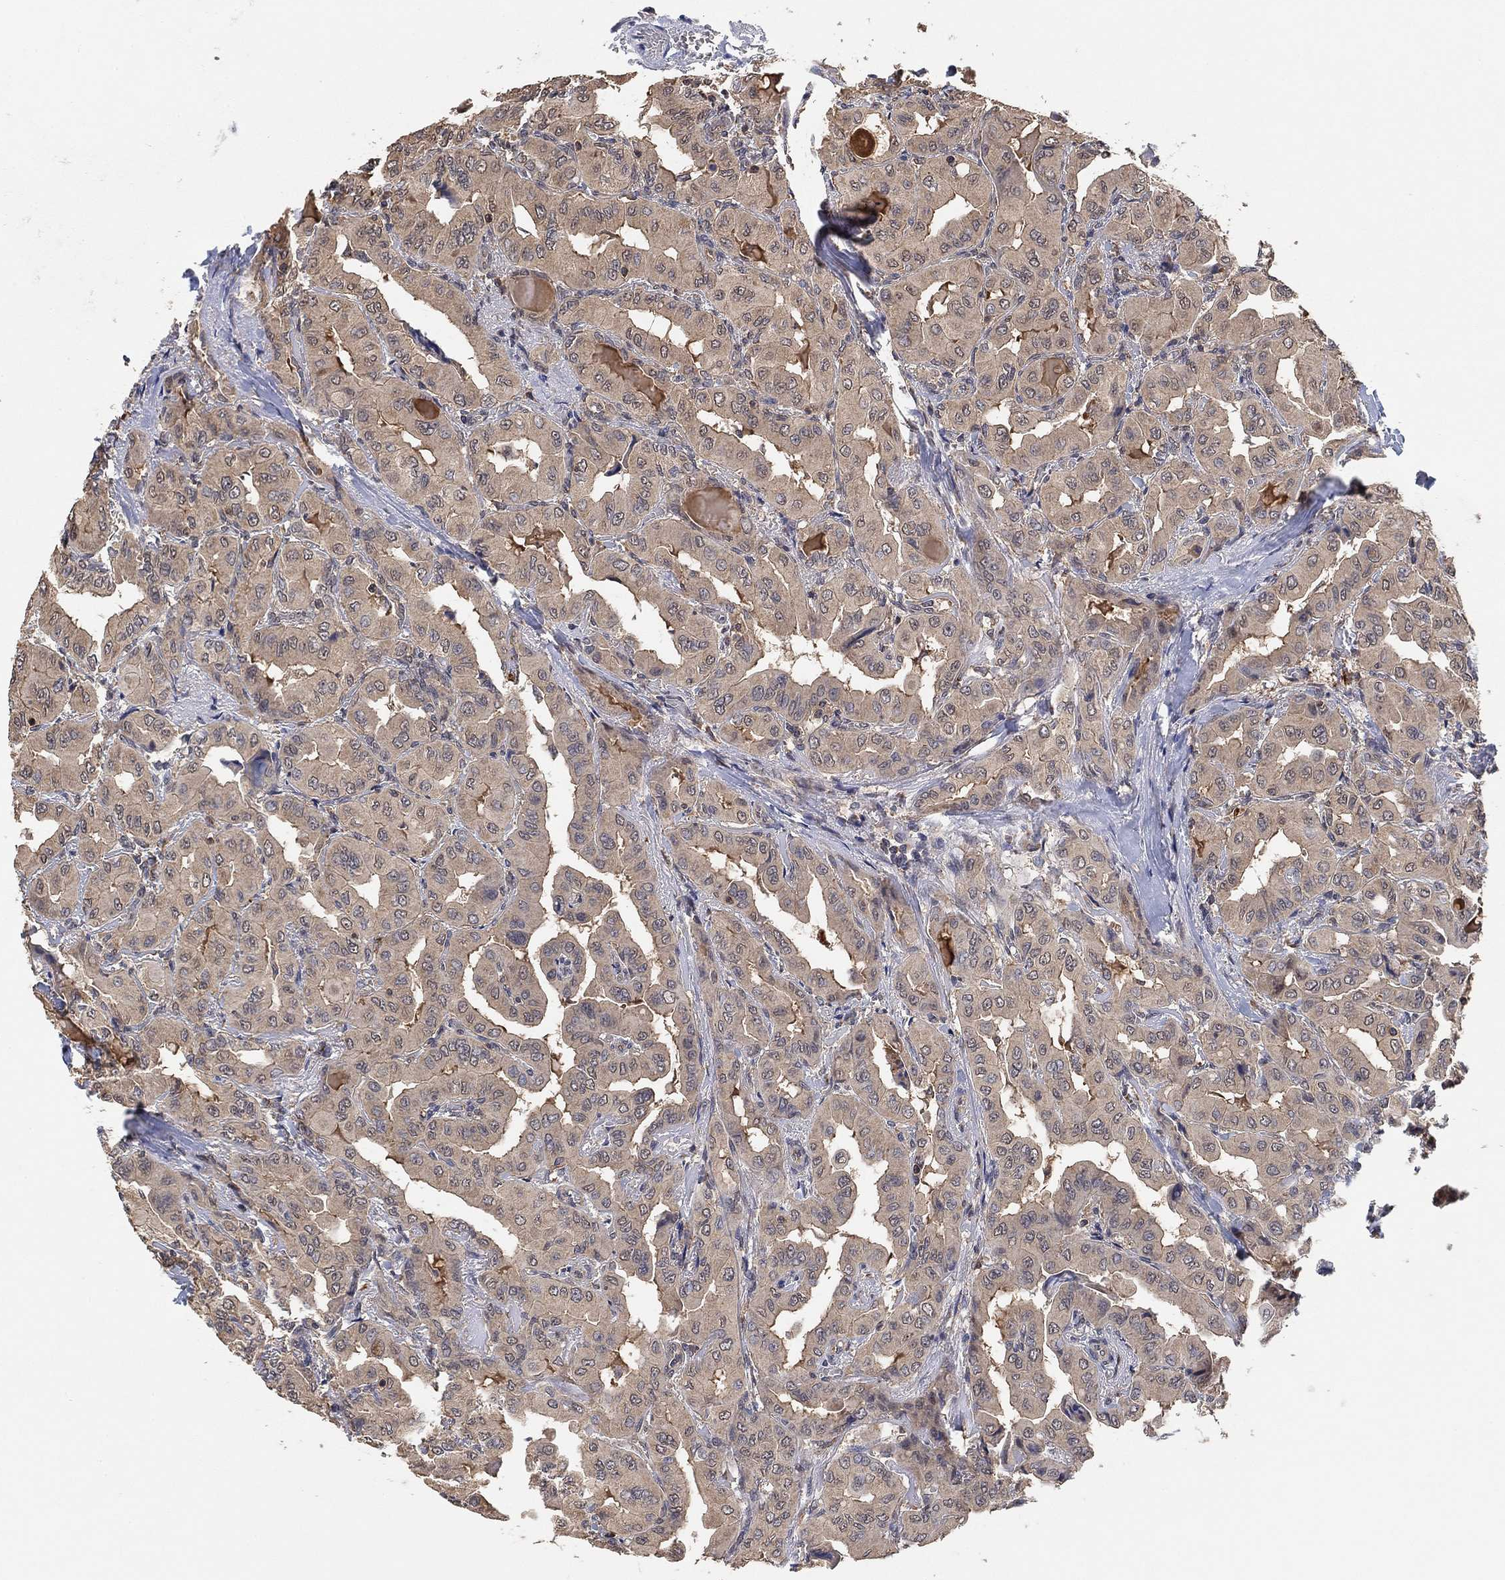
{"staining": {"intensity": "weak", "quantity": "<25%", "location": "cytoplasmic/membranous"}, "tissue": "thyroid cancer", "cell_type": "Tumor cells", "image_type": "cancer", "snomed": [{"axis": "morphology", "description": "Normal tissue, NOS"}, {"axis": "morphology", "description": "Papillary adenocarcinoma, NOS"}, {"axis": "topography", "description": "Thyroid gland"}], "caption": "Immunohistochemical staining of thyroid cancer (papillary adenocarcinoma) exhibits no significant staining in tumor cells. (DAB (3,3'-diaminobenzidine) IHC visualized using brightfield microscopy, high magnification).", "gene": "CCDC43", "patient": {"sex": "female", "age": 66}}